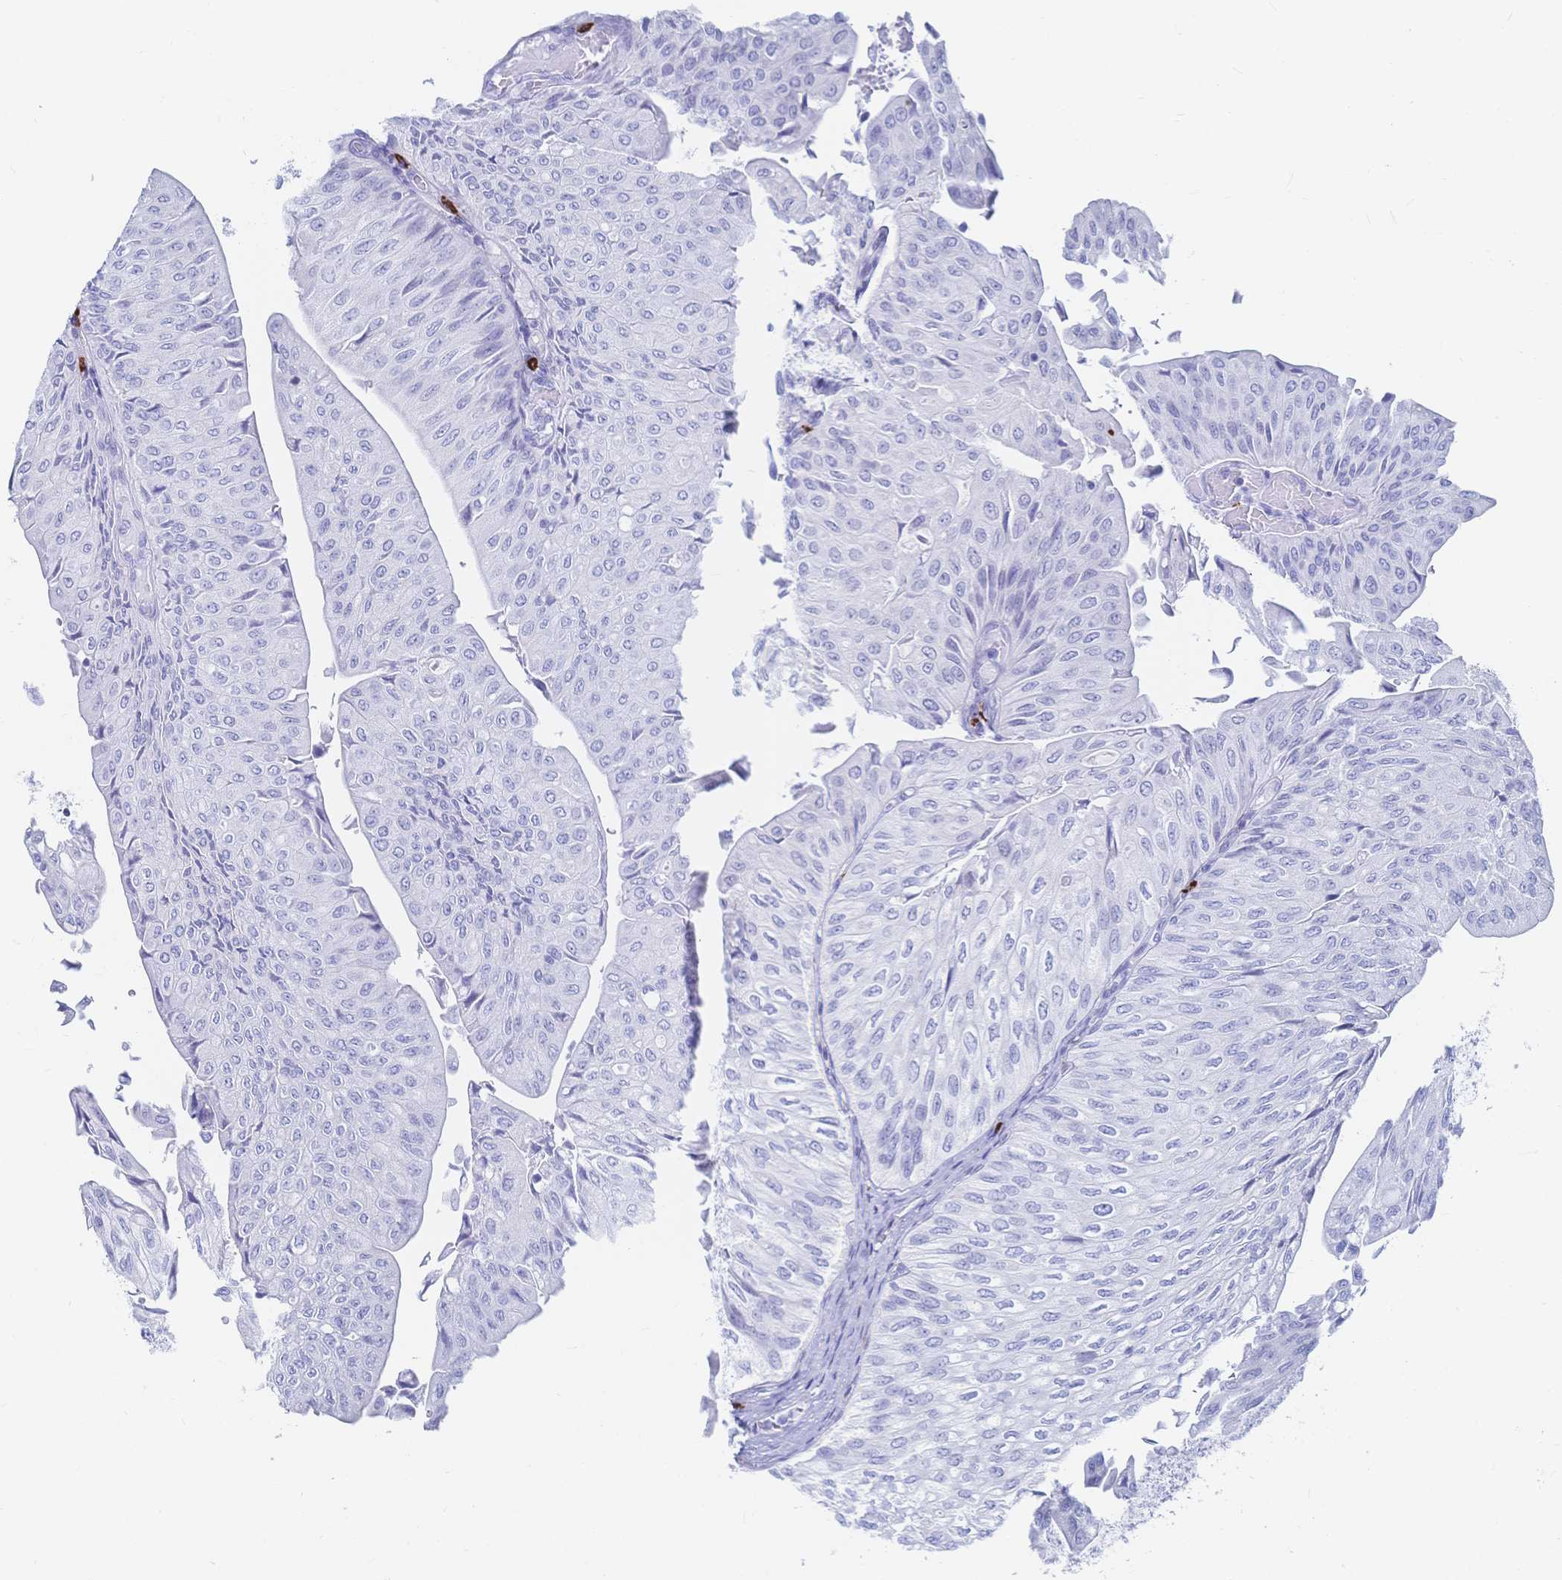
{"staining": {"intensity": "negative", "quantity": "none", "location": "none"}, "tissue": "urothelial cancer", "cell_type": "Tumor cells", "image_type": "cancer", "snomed": [{"axis": "morphology", "description": "Urothelial carcinoma, NOS"}, {"axis": "topography", "description": "Urinary bladder"}], "caption": "Tumor cells are negative for protein expression in human urothelial cancer.", "gene": "IL2RB", "patient": {"sex": "male", "age": 62}}